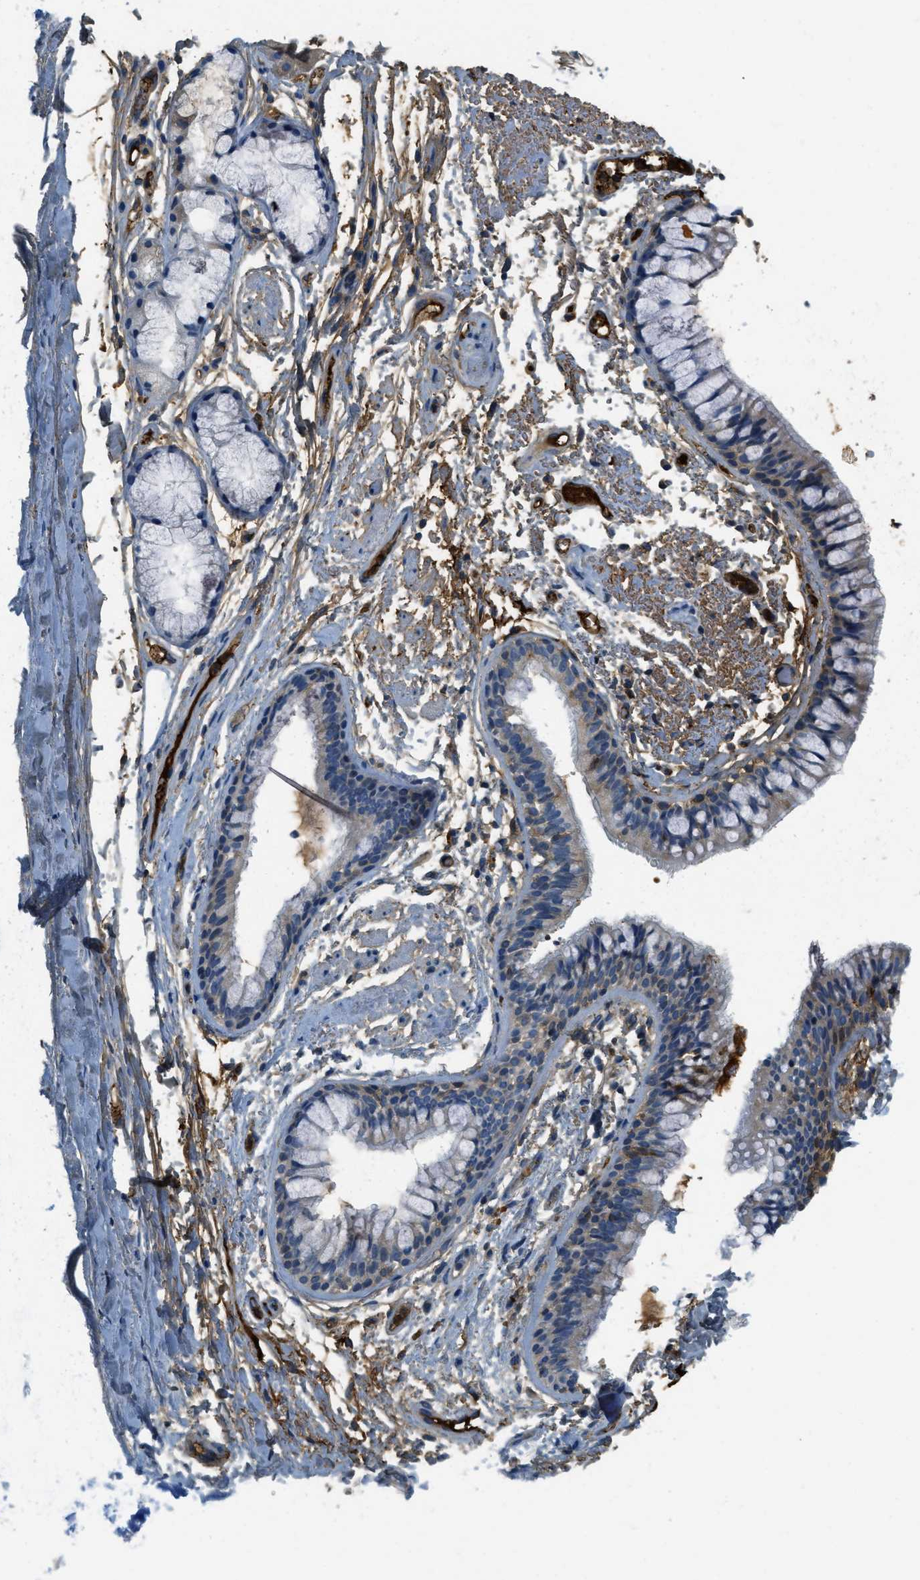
{"staining": {"intensity": "moderate", "quantity": ">75%", "location": "cytoplasmic/membranous"}, "tissue": "adipose tissue", "cell_type": "Adipocytes", "image_type": "normal", "snomed": [{"axis": "morphology", "description": "Normal tissue, NOS"}, {"axis": "topography", "description": "Cartilage tissue"}, {"axis": "topography", "description": "Bronchus"}], "caption": "Unremarkable adipose tissue shows moderate cytoplasmic/membranous positivity in about >75% of adipocytes Ihc stains the protein in brown and the nuclei are stained blue..", "gene": "PRTN3", "patient": {"sex": "female", "age": 73}}